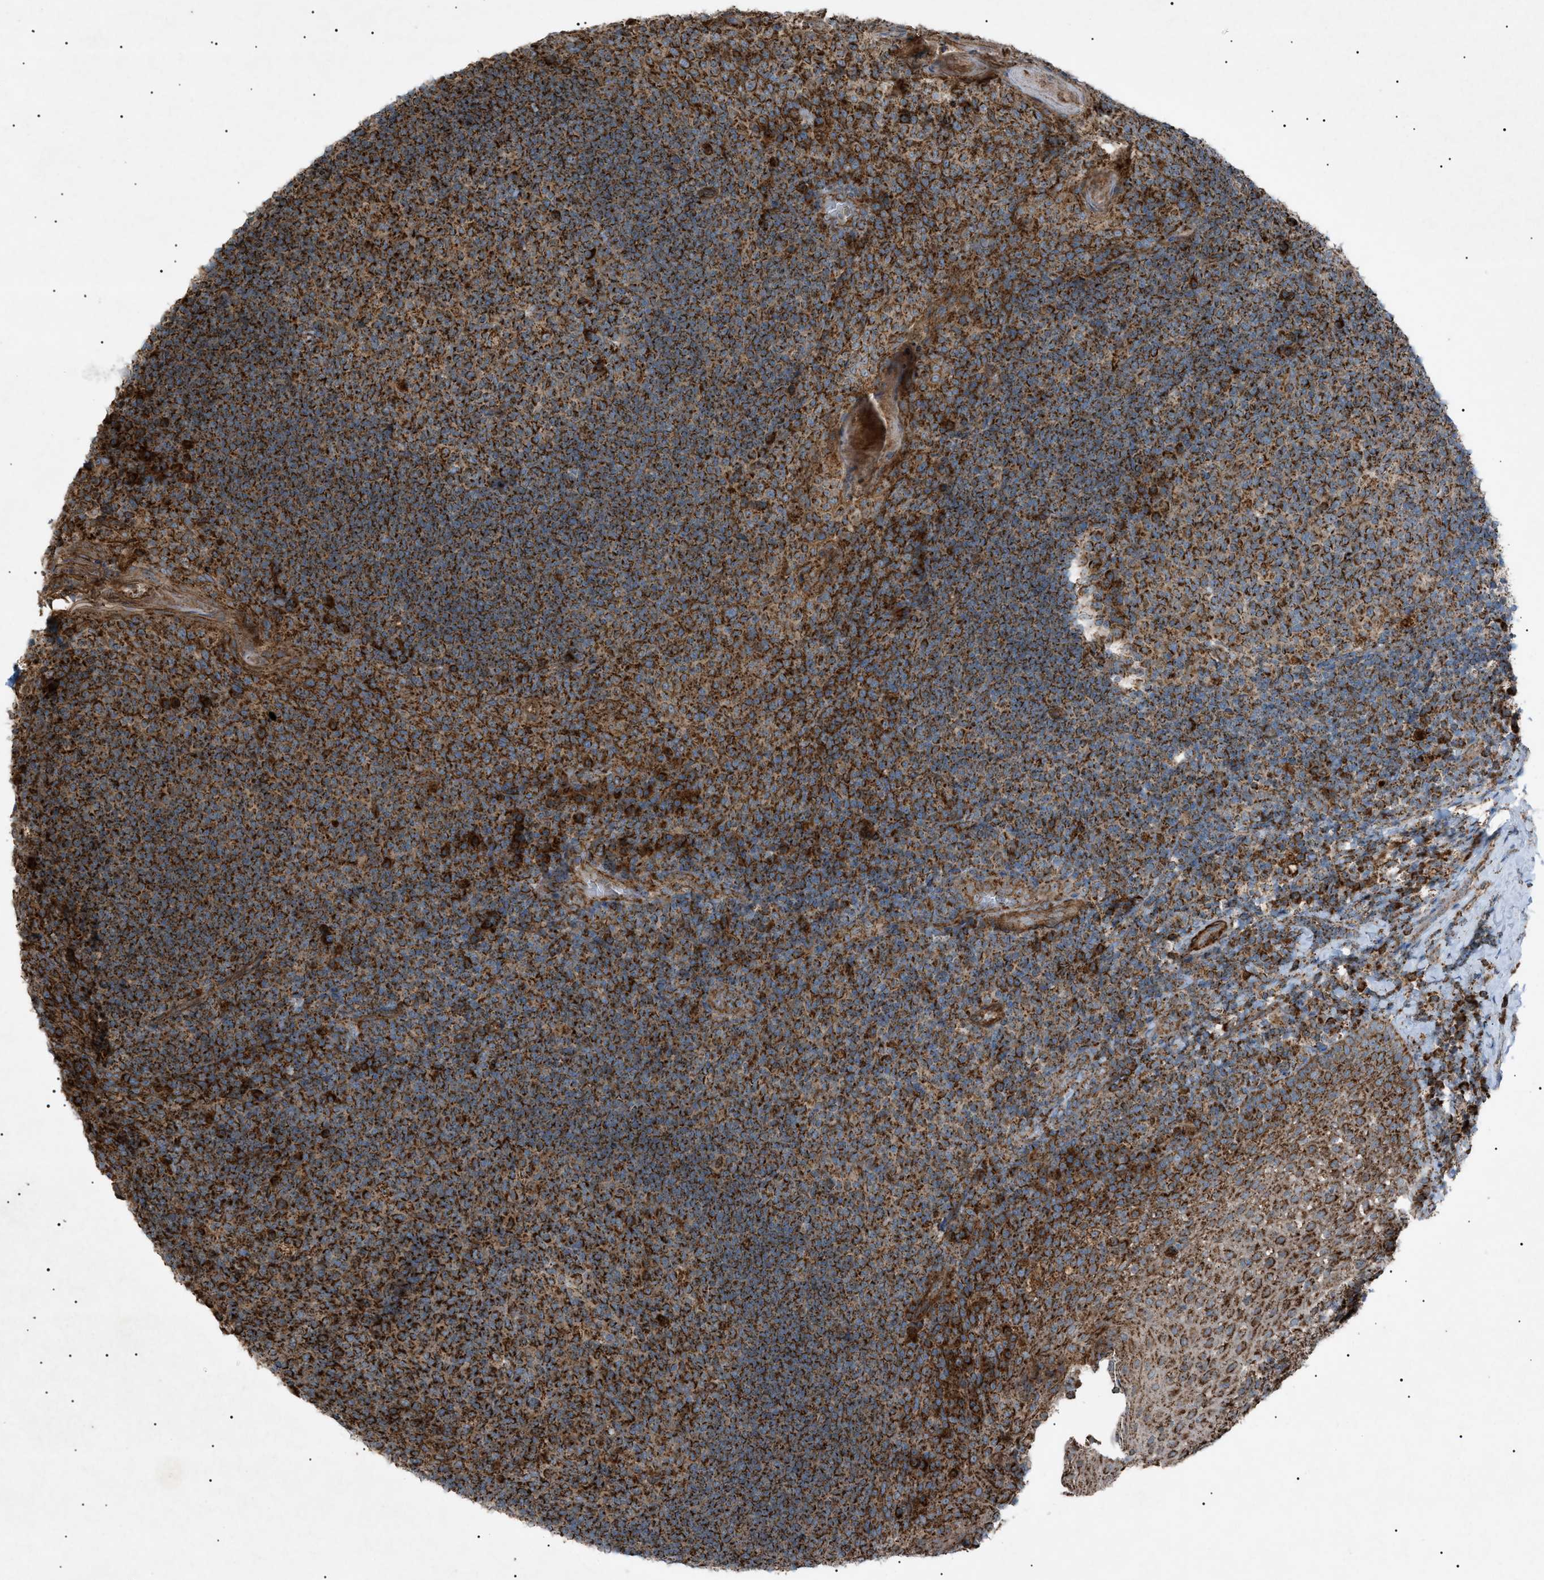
{"staining": {"intensity": "strong", "quantity": ">75%", "location": "cytoplasmic/membranous"}, "tissue": "tonsil", "cell_type": "Germinal center cells", "image_type": "normal", "snomed": [{"axis": "morphology", "description": "Normal tissue, NOS"}, {"axis": "topography", "description": "Tonsil"}], "caption": "Protein staining by immunohistochemistry exhibits strong cytoplasmic/membranous staining in approximately >75% of germinal center cells in benign tonsil. Nuclei are stained in blue.", "gene": "C1GALT1C1", "patient": {"sex": "male", "age": 17}}